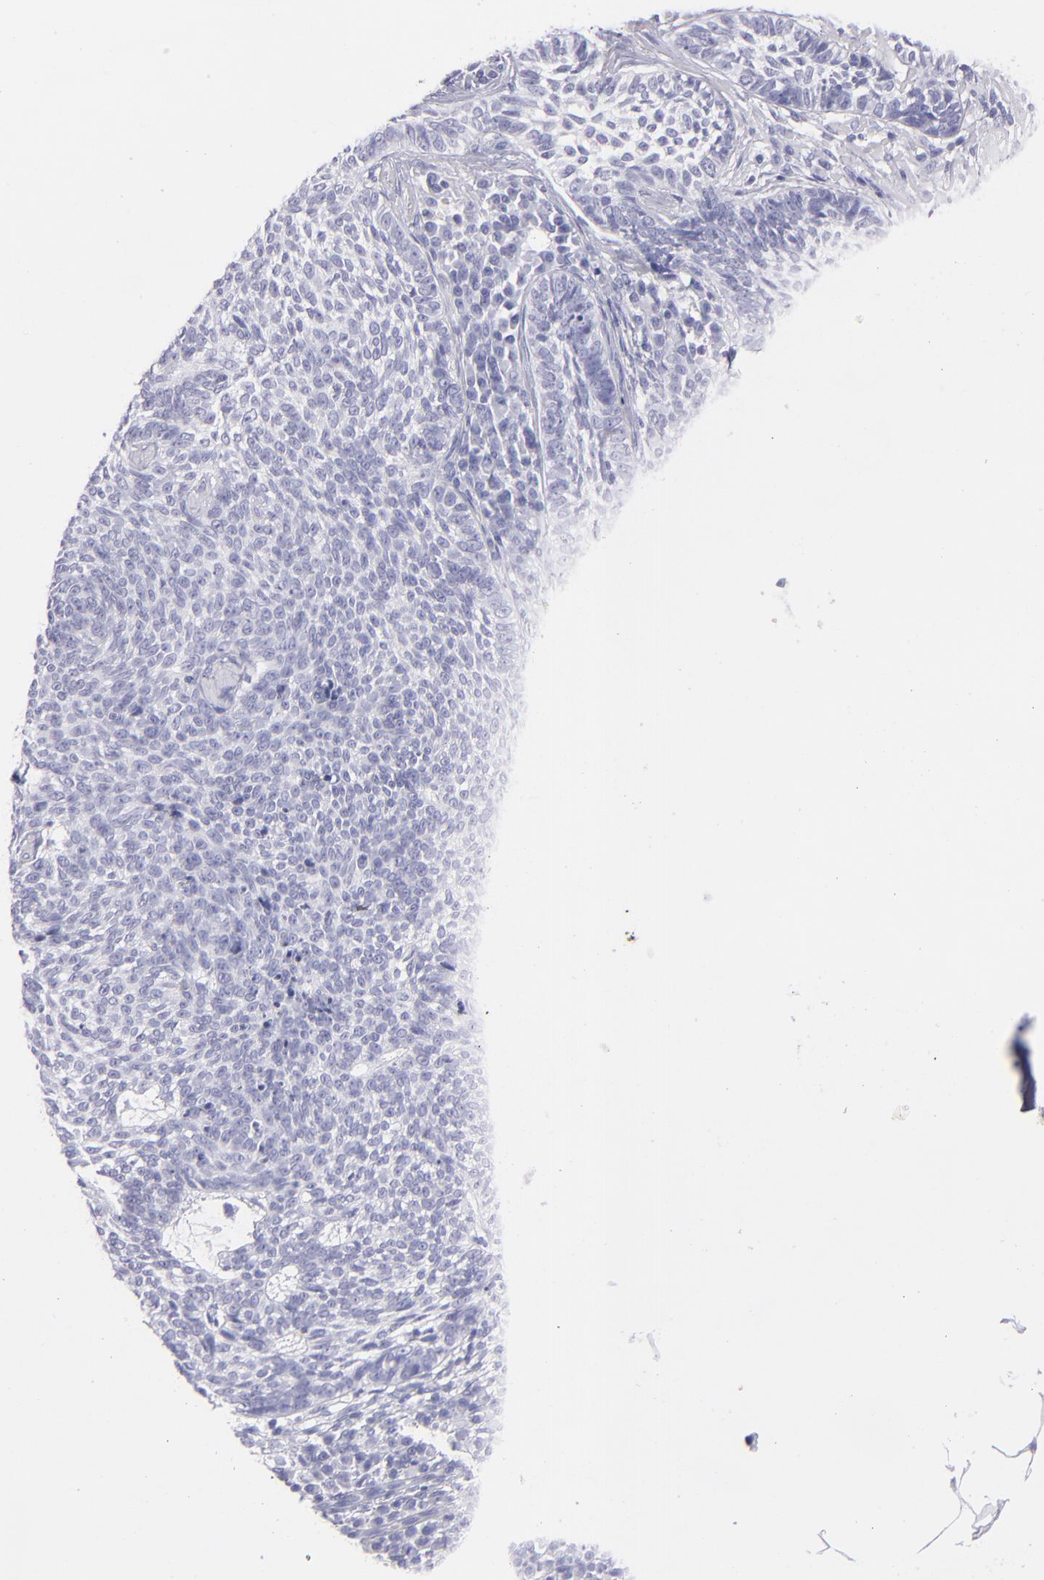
{"staining": {"intensity": "negative", "quantity": "none", "location": "none"}, "tissue": "skin cancer", "cell_type": "Tumor cells", "image_type": "cancer", "snomed": [{"axis": "morphology", "description": "Basal cell carcinoma"}, {"axis": "topography", "description": "Skin"}], "caption": "Basal cell carcinoma (skin) was stained to show a protein in brown. There is no significant expression in tumor cells.", "gene": "PRPH", "patient": {"sex": "female", "age": 89}}